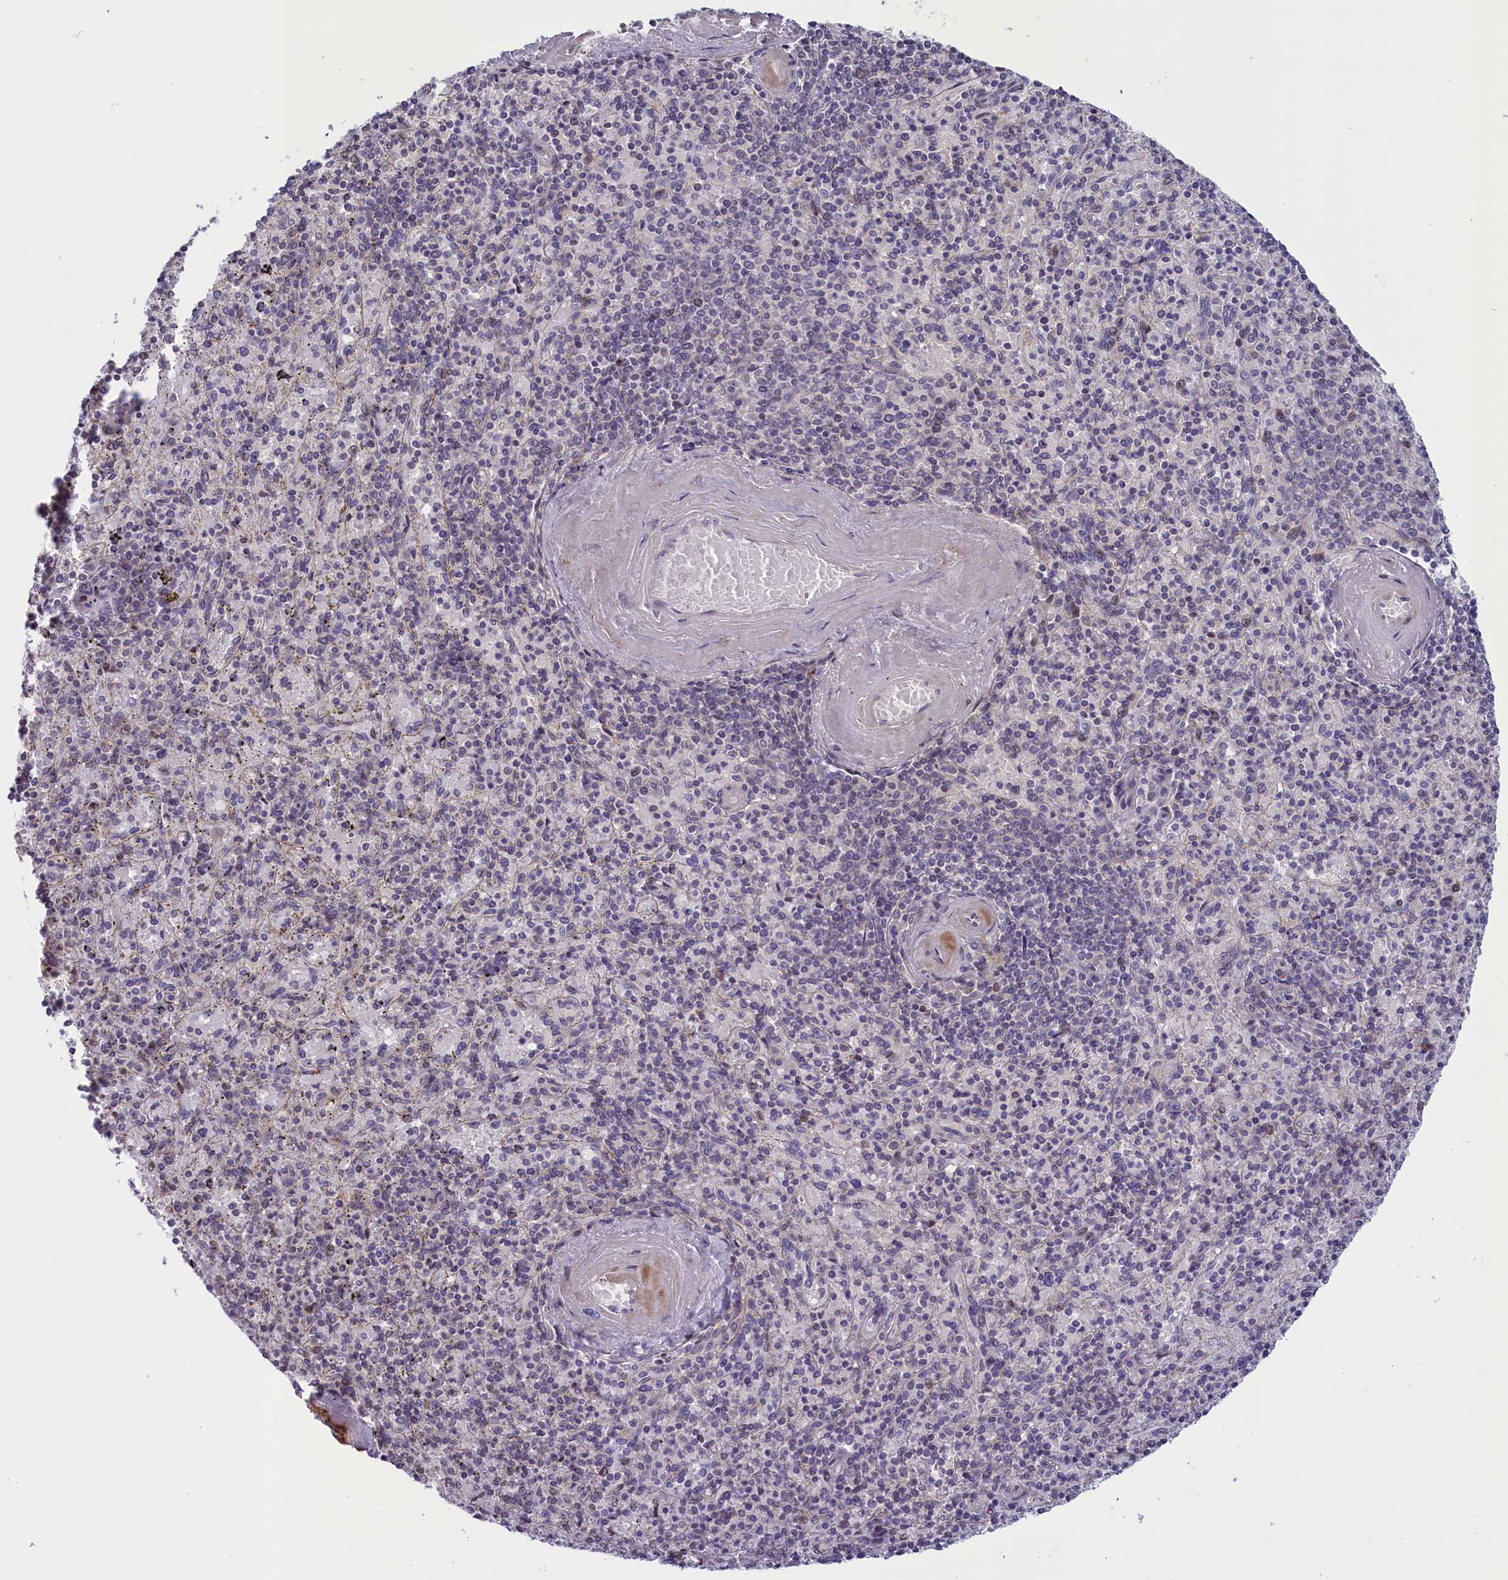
{"staining": {"intensity": "negative", "quantity": "none", "location": "none"}, "tissue": "spleen", "cell_type": "Cells in red pulp", "image_type": "normal", "snomed": [{"axis": "morphology", "description": "Normal tissue, NOS"}, {"axis": "topography", "description": "Spleen"}], "caption": "An immunohistochemistry photomicrograph of normal spleen is shown. There is no staining in cells in red pulp of spleen.", "gene": "CCL23", "patient": {"sex": "male", "age": 82}}